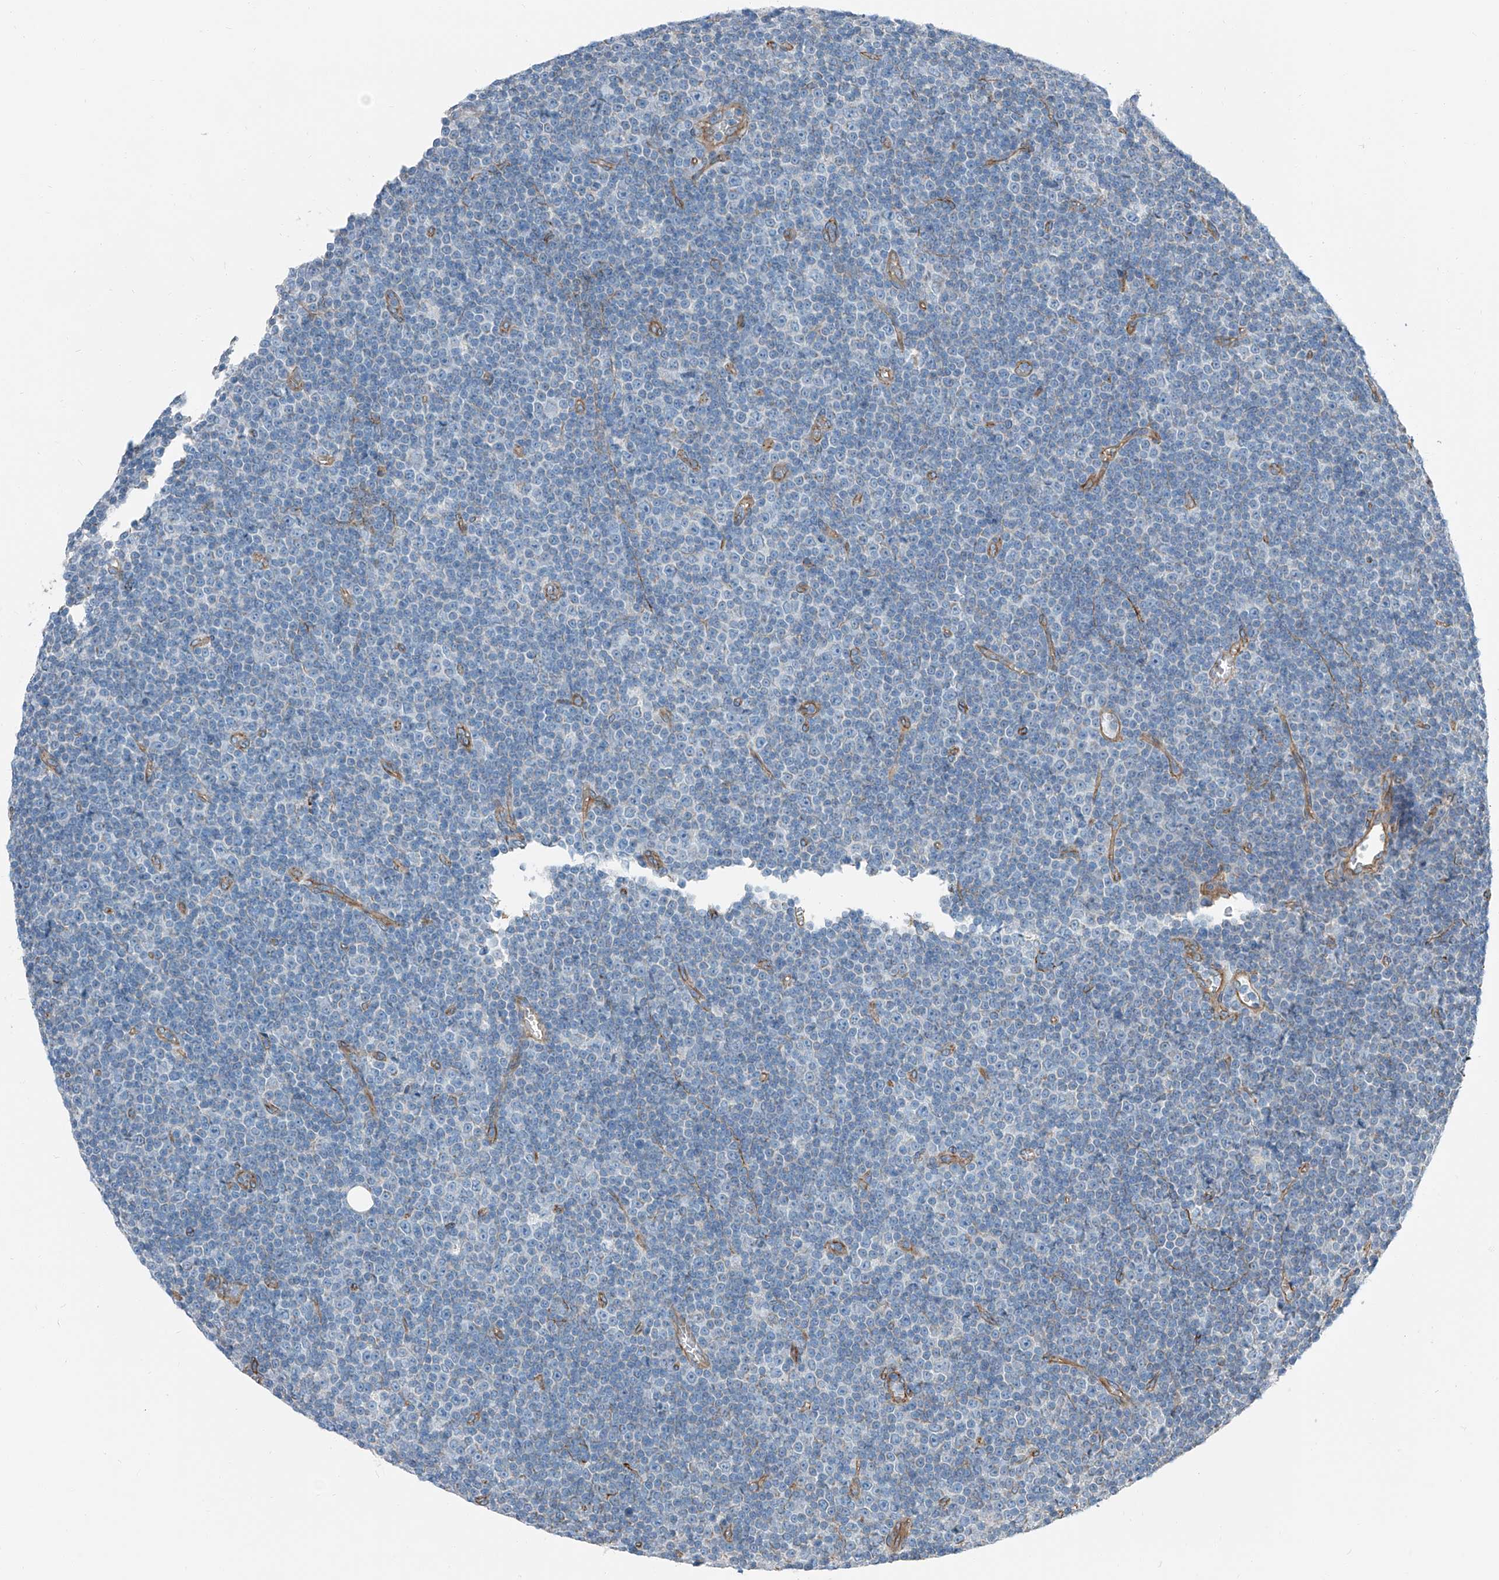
{"staining": {"intensity": "negative", "quantity": "none", "location": "none"}, "tissue": "lymphoma", "cell_type": "Tumor cells", "image_type": "cancer", "snomed": [{"axis": "morphology", "description": "Malignant lymphoma, non-Hodgkin's type, Low grade"}, {"axis": "topography", "description": "Lymph node"}], "caption": "Micrograph shows no protein expression in tumor cells of lymphoma tissue.", "gene": "THEMIS2", "patient": {"sex": "female", "age": 67}}